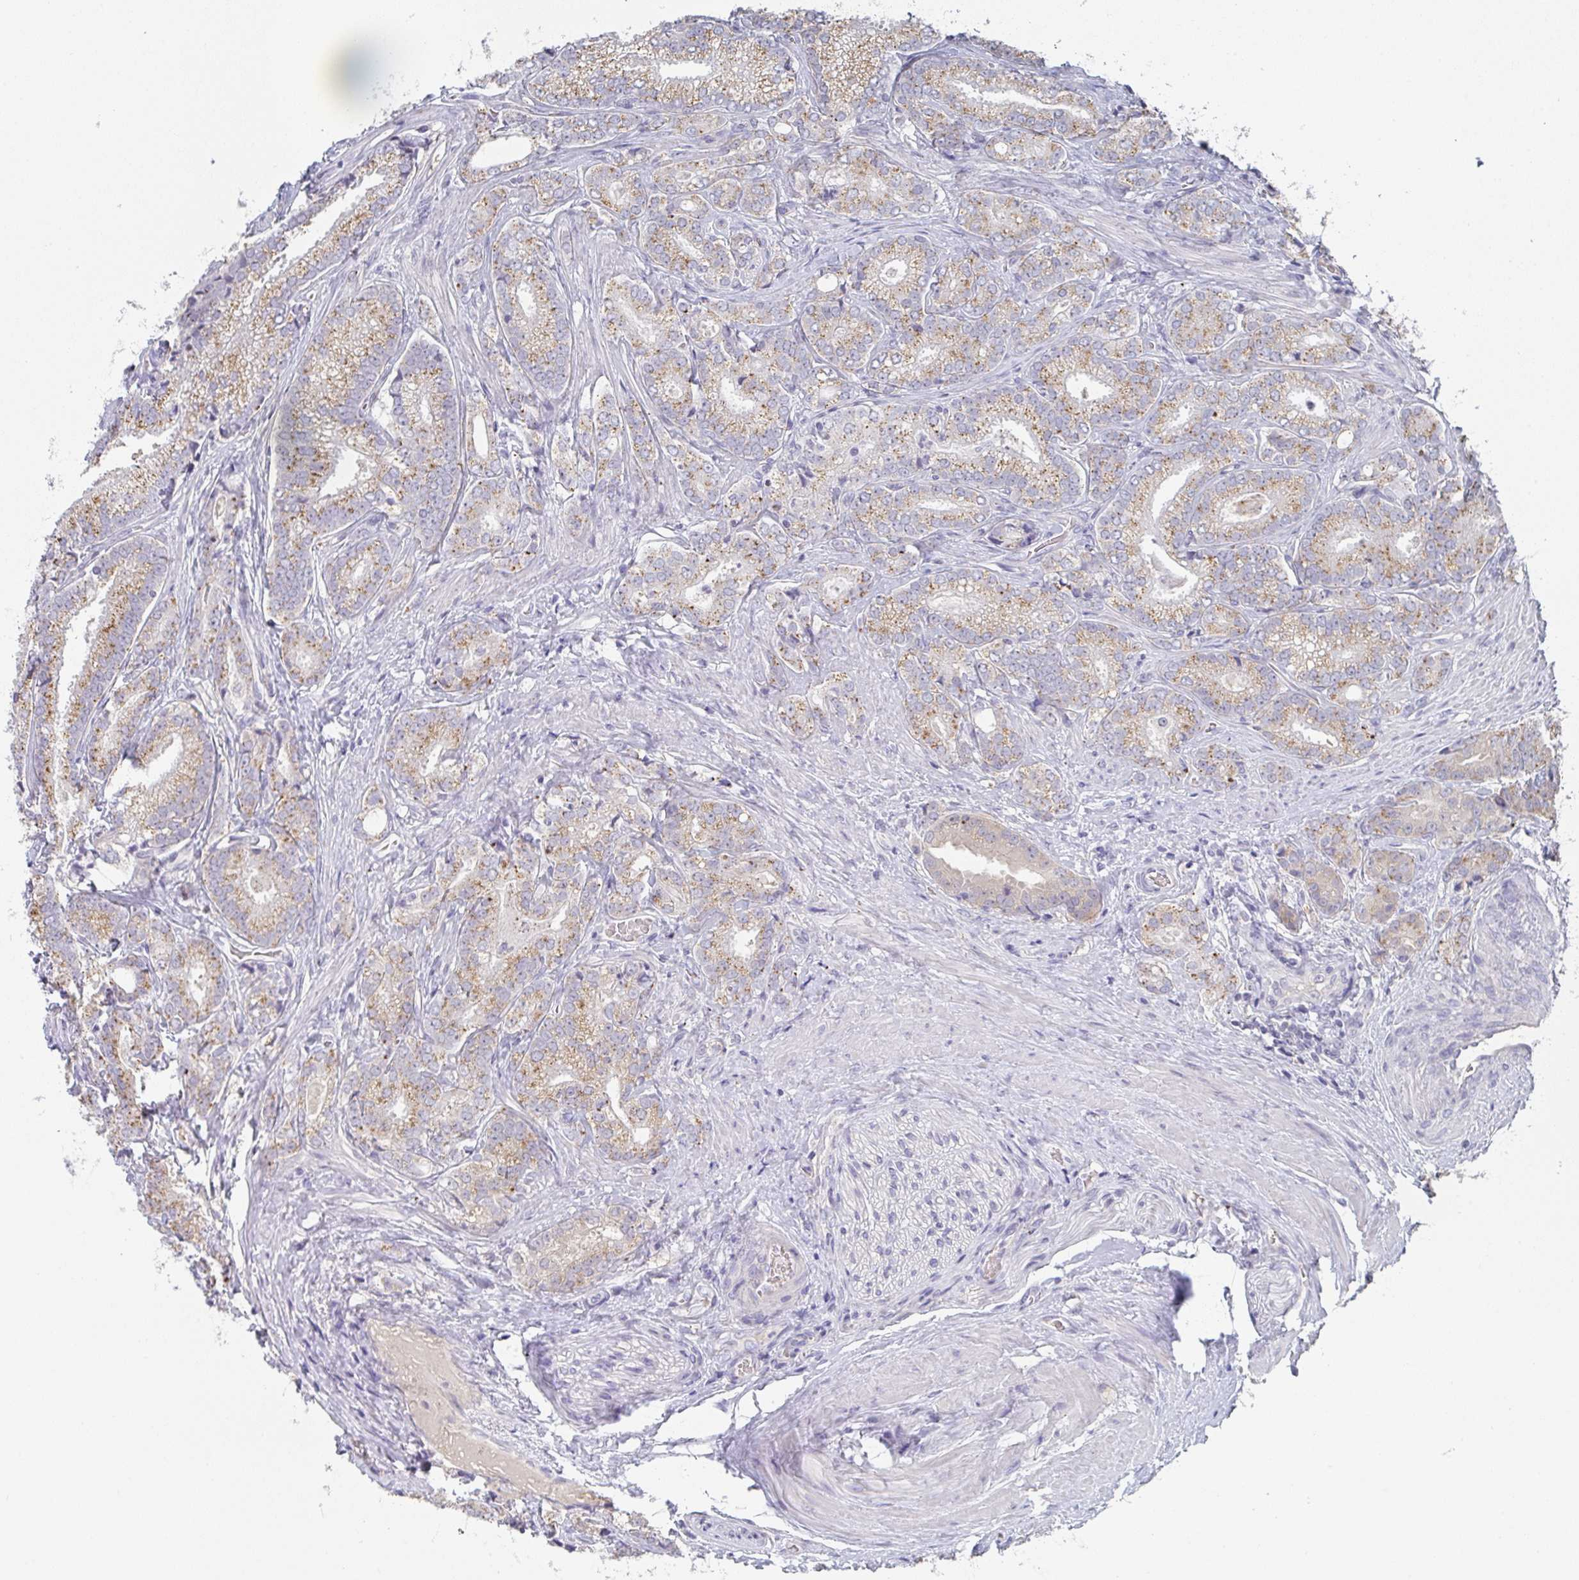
{"staining": {"intensity": "moderate", "quantity": ">75%", "location": "cytoplasmic/membranous"}, "tissue": "prostate cancer", "cell_type": "Tumor cells", "image_type": "cancer", "snomed": [{"axis": "morphology", "description": "Adenocarcinoma, Low grade"}, {"axis": "topography", "description": "Prostate"}], "caption": "Immunohistochemical staining of human prostate cancer (adenocarcinoma (low-grade)) shows moderate cytoplasmic/membranous protein staining in about >75% of tumor cells.", "gene": "CHMP5", "patient": {"sex": "male", "age": 63}}